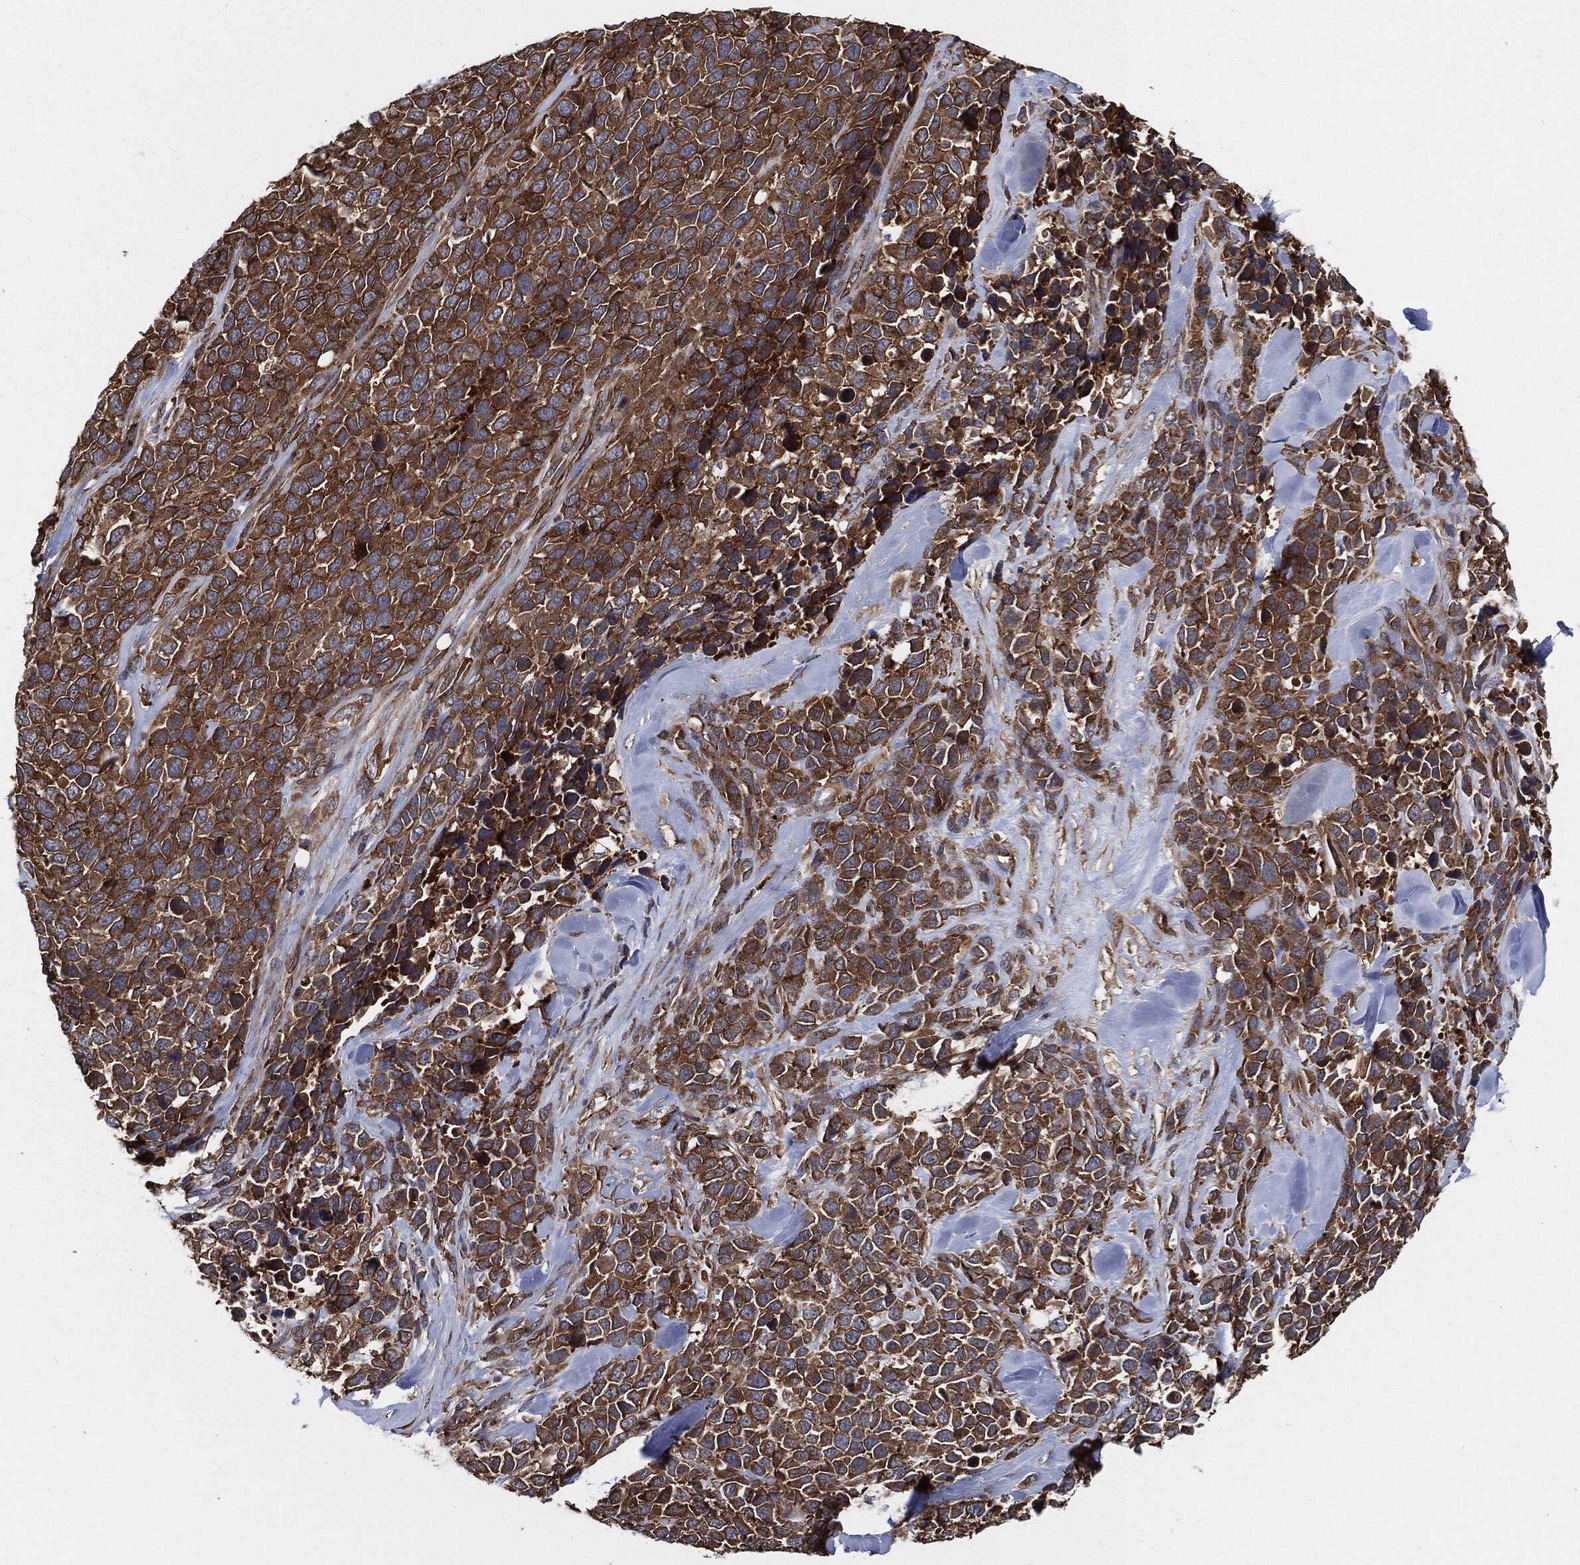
{"staining": {"intensity": "strong", "quantity": ">75%", "location": "cytoplasmic/membranous"}, "tissue": "melanoma", "cell_type": "Tumor cells", "image_type": "cancer", "snomed": [{"axis": "morphology", "description": "Malignant melanoma, Metastatic site"}, {"axis": "topography", "description": "Skin"}], "caption": "Protein expression by immunohistochemistry reveals strong cytoplasmic/membranous positivity in approximately >75% of tumor cells in malignant melanoma (metastatic site).", "gene": "CTNNA1", "patient": {"sex": "male", "age": 84}}